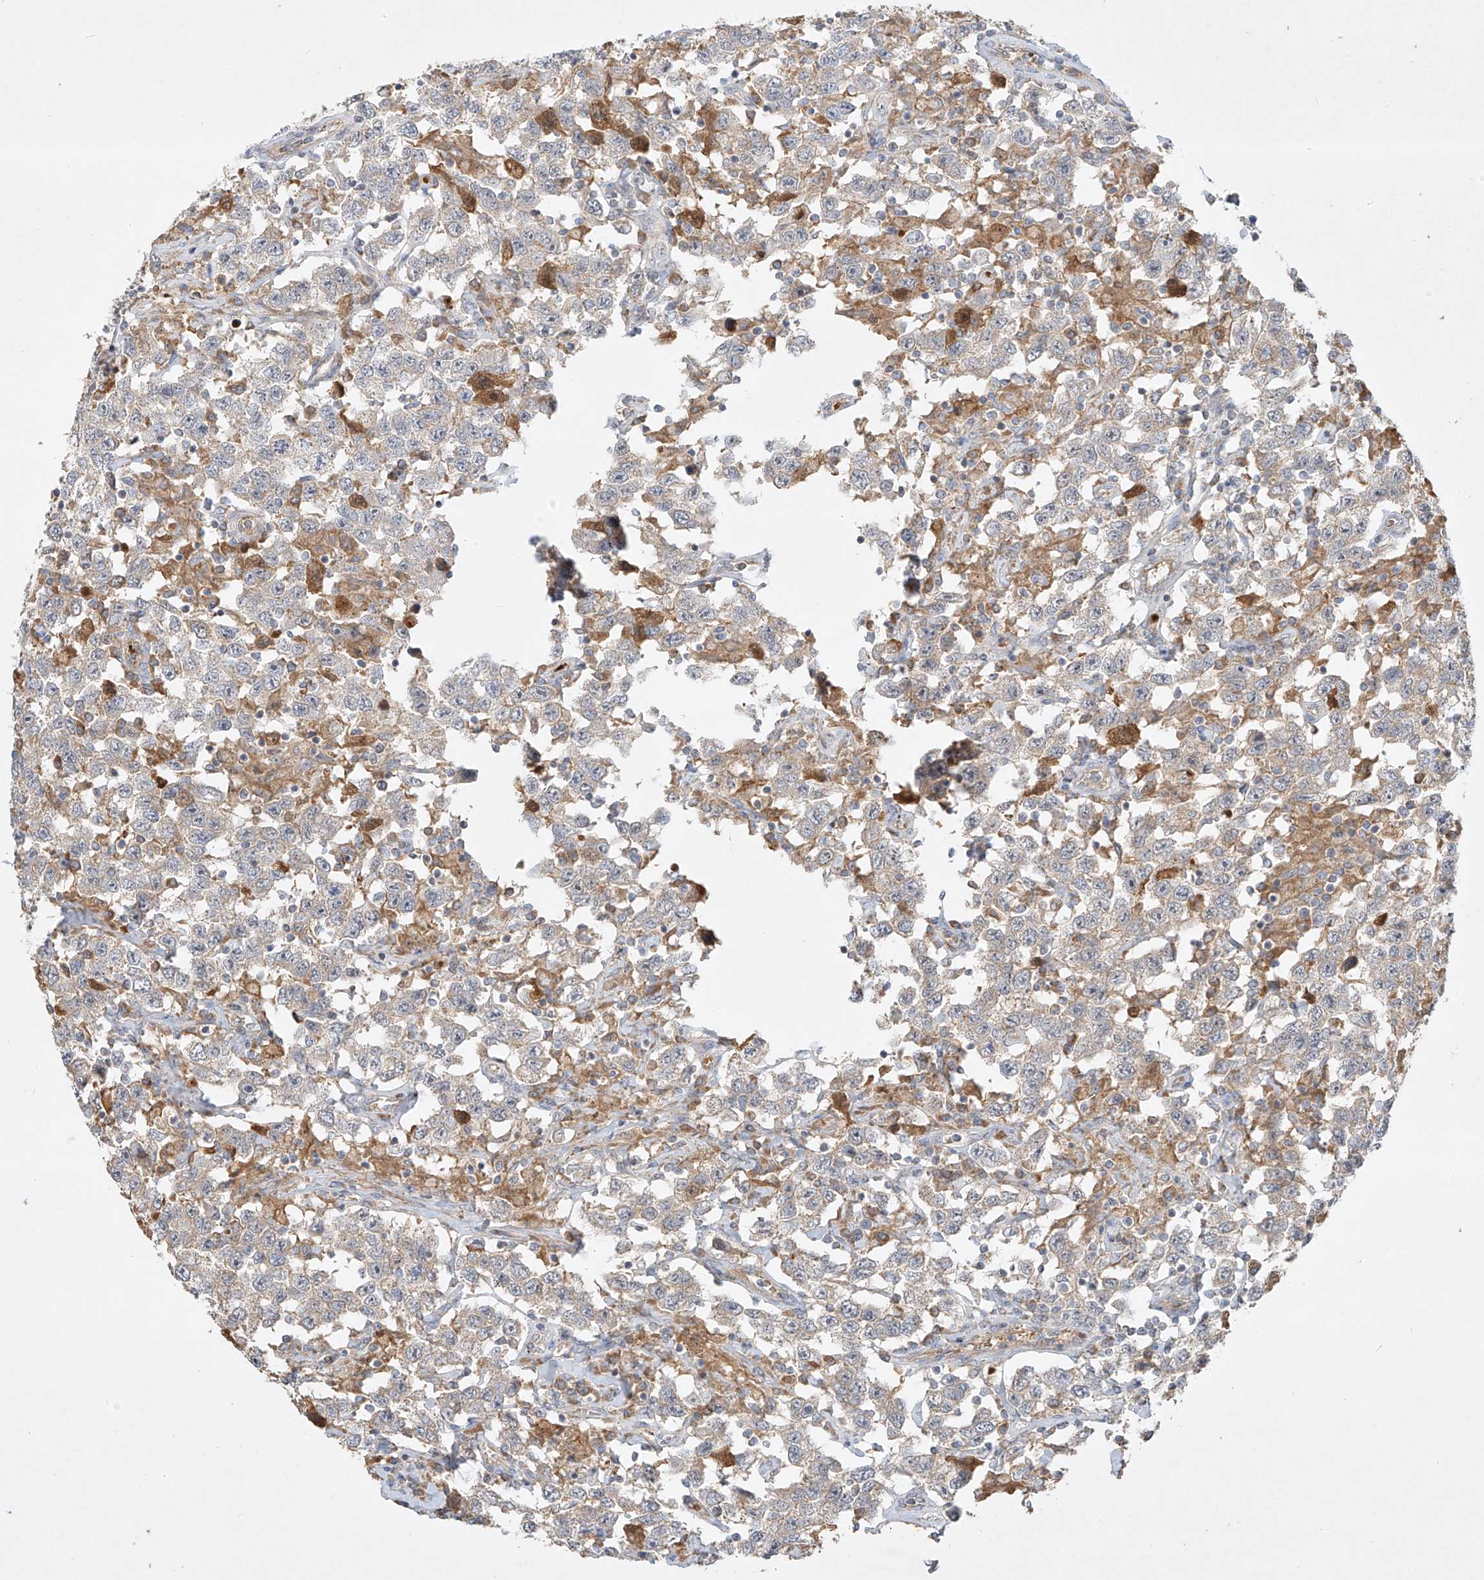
{"staining": {"intensity": "negative", "quantity": "none", "location": "none"}, "tissue": "testis cancer", "cell_type": "Tumor cells", "image_type": "cancer", "snomed": [{"axis": "morphology", "description": "Seminoma, NOS"}, {"axis": "topography", "description": "Testis"}], "caption": "This is an IHC histopathology image of seminoma (testis). There is no staining in tumor cells.", "gene": "KPNA7", "patient": {"sex": "male", "age": 41}}